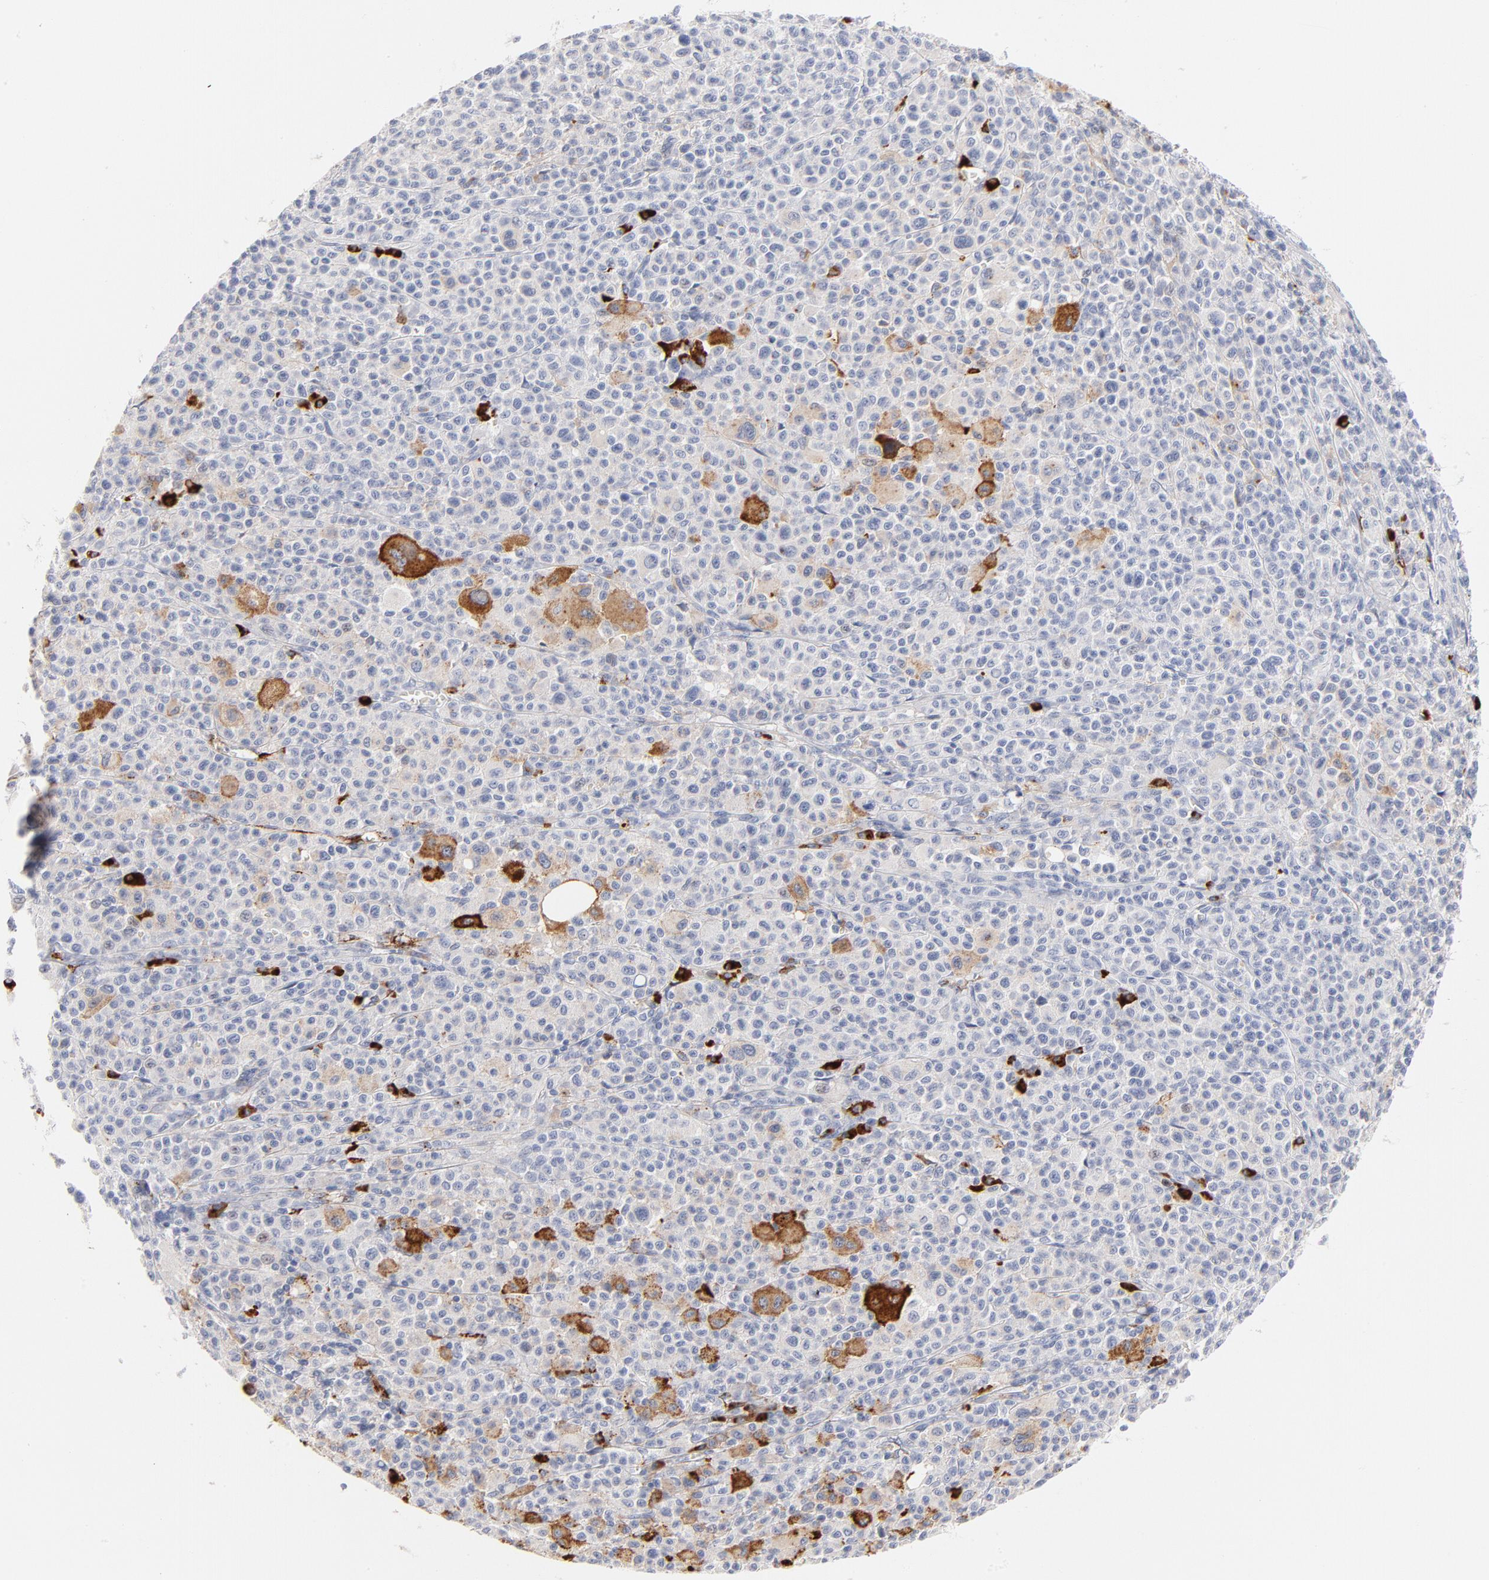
{"staining": {"intensity": "negative", "quantity": "none", "location": "none"}, "tissue": "melanoma", "cell_type": "Tumor cells", "image_type": "cancer", "snomed": [{"axis": "morphology", "description": "Malignant melanoma, Metastatic site"}, {"axis": "topography", "description": "Skin"}], "caption": "High power microscopy micrograph of an immunohistochemistry histopathology image of melanoma, revealing no significant staining in tumor cells.", "gene": "PLAT", "patient": {"sex": "female", "age": 74}}